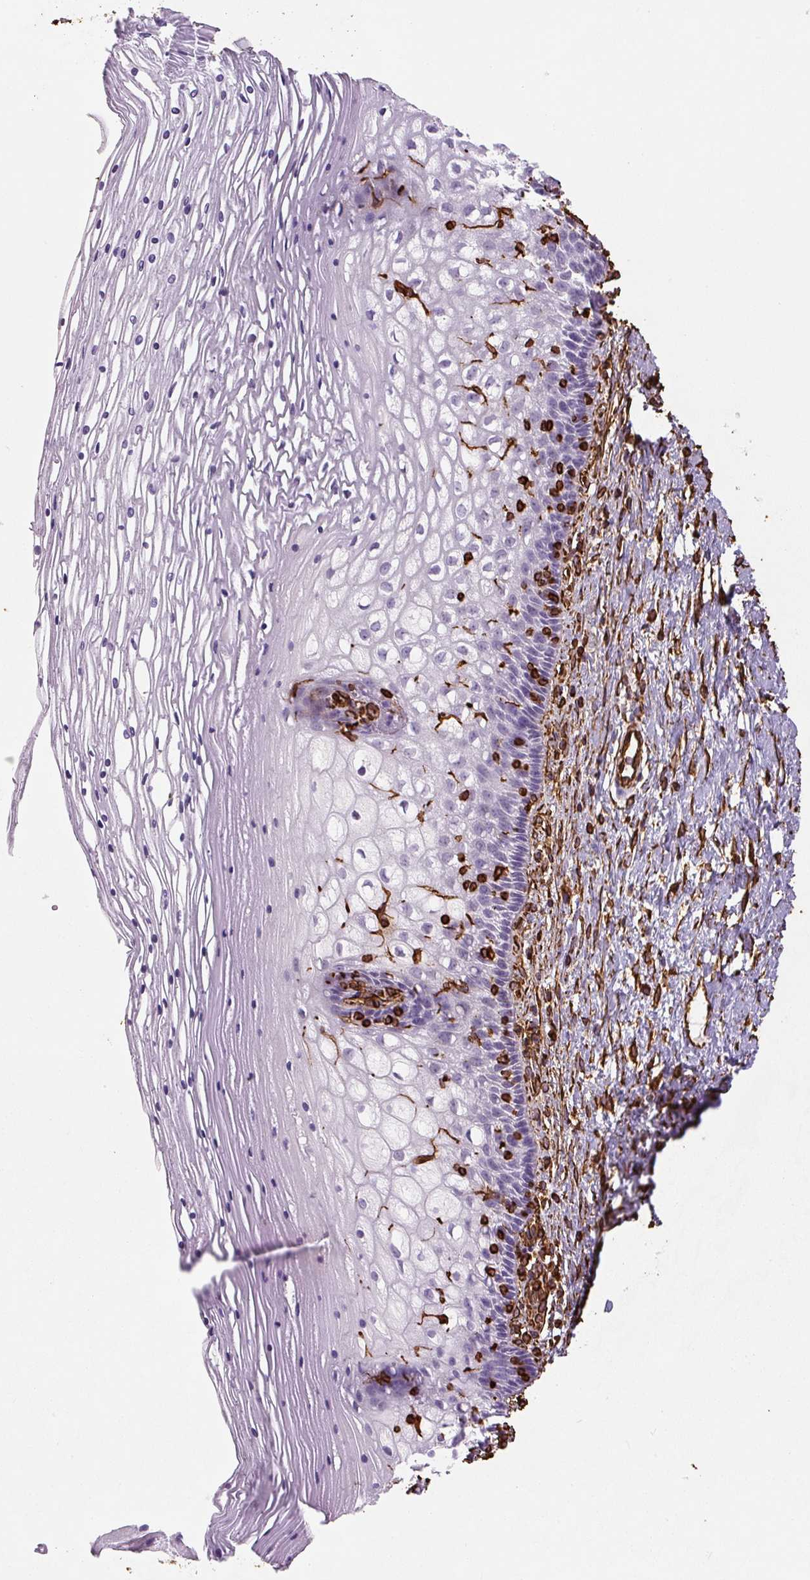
{"staining": {"intensity": "negative", "quantity": "none", "location": "none"}, "tissue": "cervix", "cell_type": "Glandular cells", "image_type": "normal", "snomed": [{"axis": "morphology", "description": "Normal tissue, NOS"}, {"axis": "topography", "description": "Cervix"}], "caption": "Glandular cells are negative for protein expression in normal human cervix. Nuclei are stained in blue.", "gene": "VIM", "patient": {"sex": "female", "age": 36}}